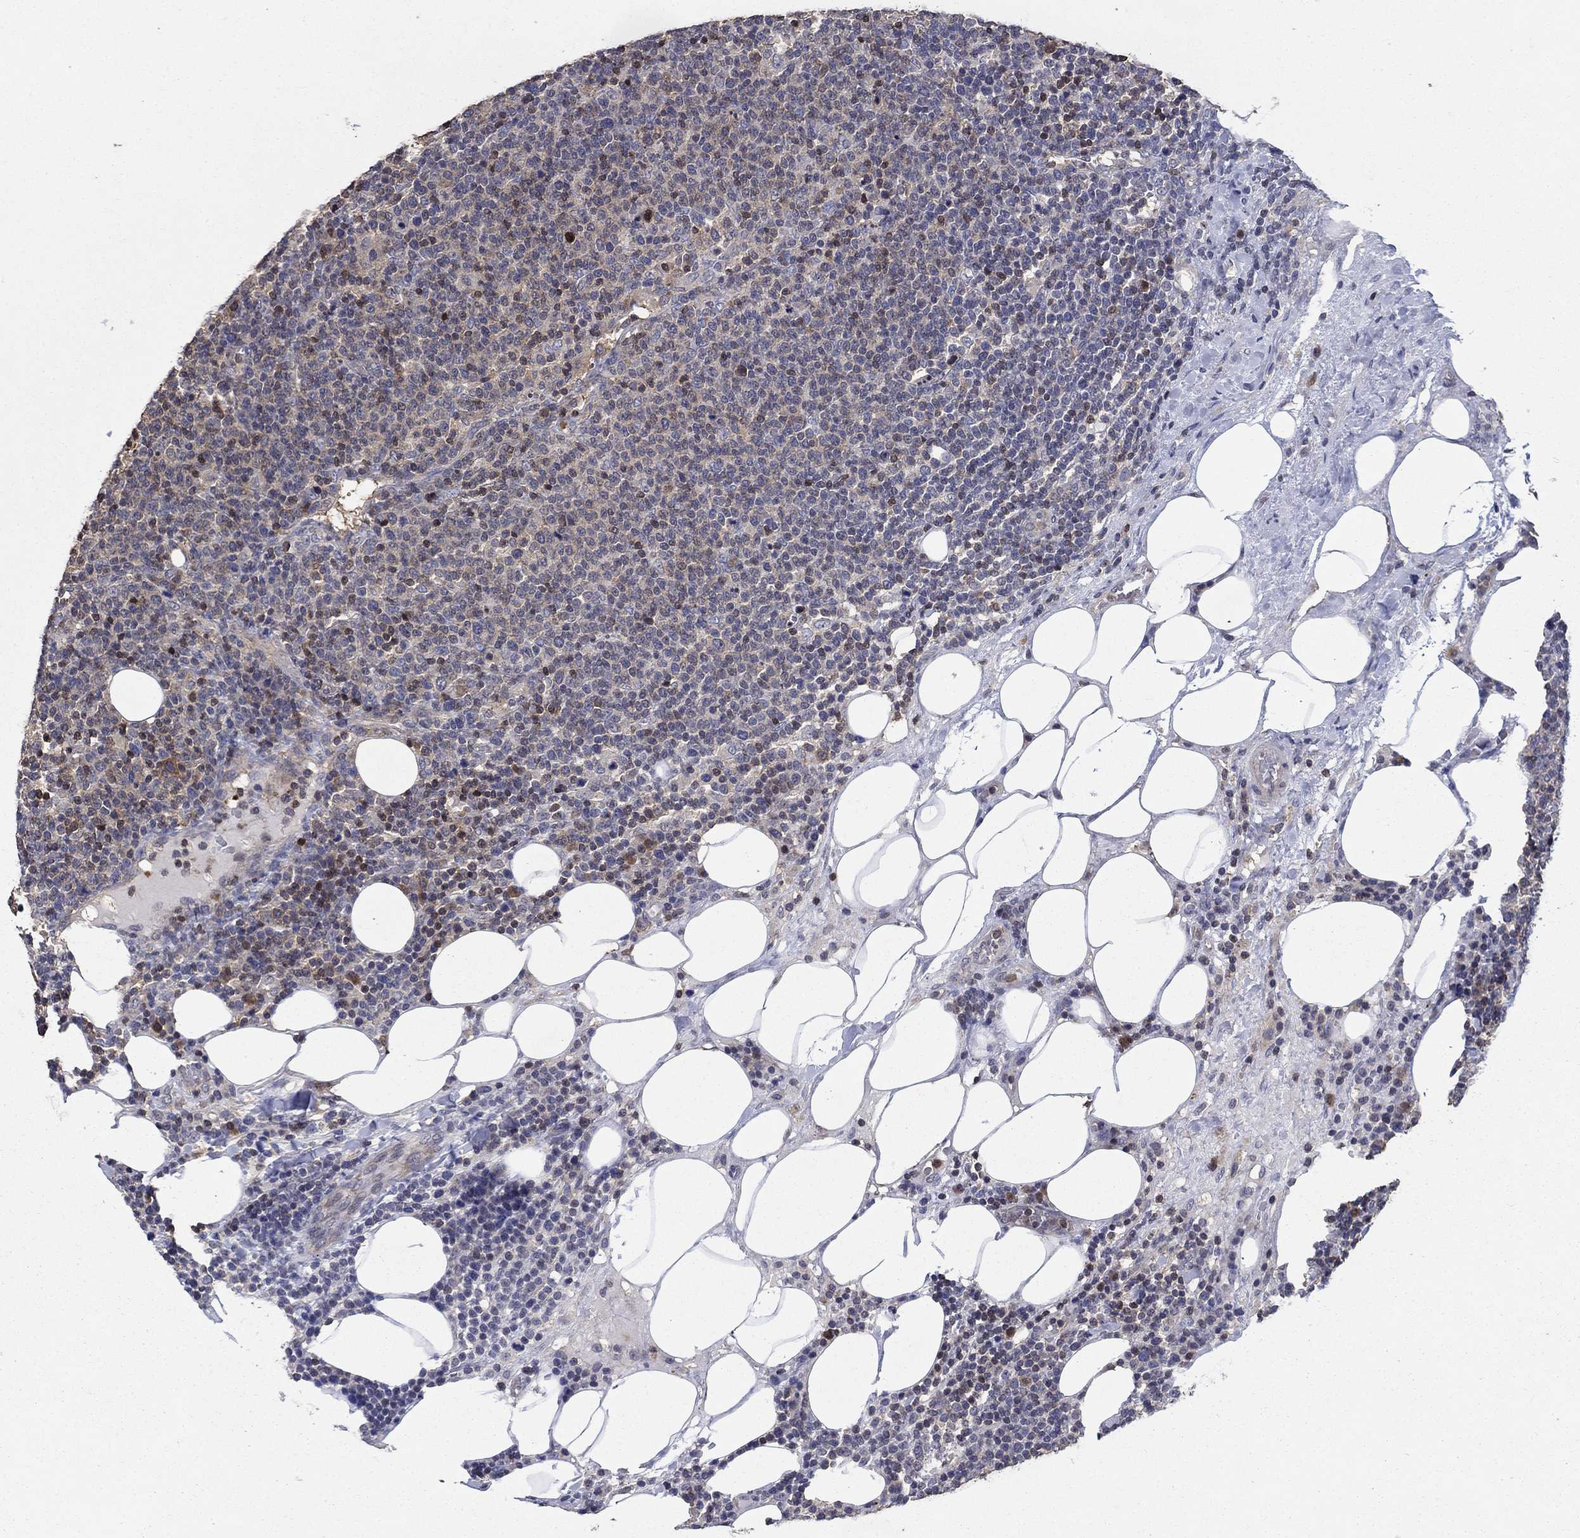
{"staining": {"intensity": "negative", "quantity": "none", "location": "none"}, "tissue": "lymphoma", "cell_type": "Tumor cells", "image_type": "cancer", "snomed": [{"axis": "morphology", "description": "Malignant lymphoma, non-Hodgkin's type, High grade"}, {"axis": "topography", "description": "Lymph node"}], "caption": "Immunohistochemical staining of human lymphoma exhibits no significant staining in tumor cells. (DAB (3,3'-diaminobenzidine) immunohistochemistry with hematoxylin counter stain).", "gene": "DVL1", "patient": {"sex": "male", "age": 61}}